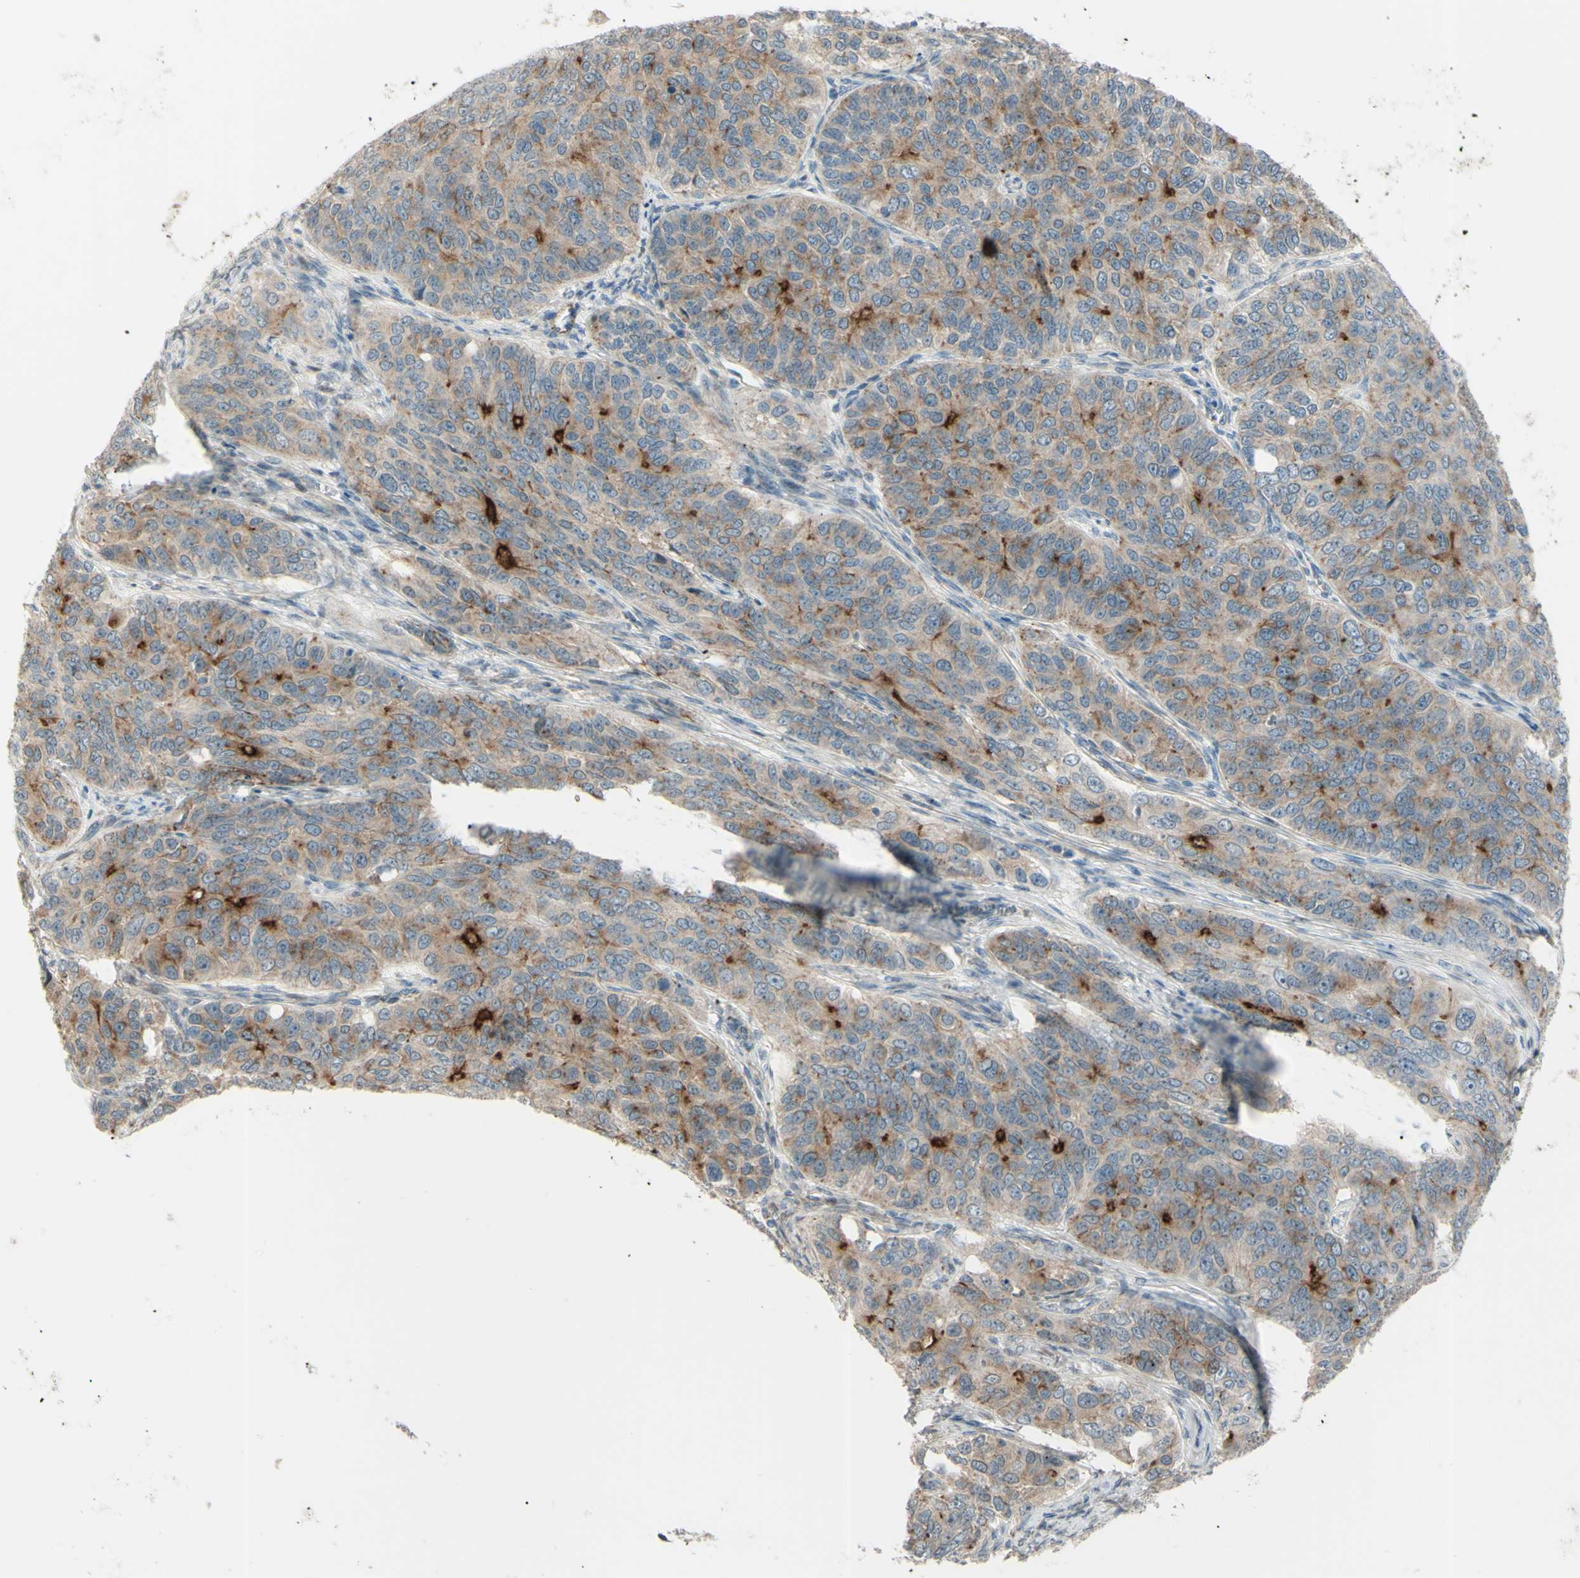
{"staining": {"intensity": "moderate", "quantity": ">75%", "location": "cytoplasmic/membranous"}, "tissue": "ovarian cancer", "cell_type": "Tumor cells", "image_type": "cancer", "snomed": [{"axis": "morphology", "description": "Carcinoma, endometroid"}, {"axis": "topography", "description": "Ovary"}], "caption": "The immunohistochemical stain shows moderate cytoplasmic/membranous positivity in tumor cells of ovarian endometroid carcinoma tissue.", "gene": "LMTK2", "patient": {"sex": "female", "age": 51}}